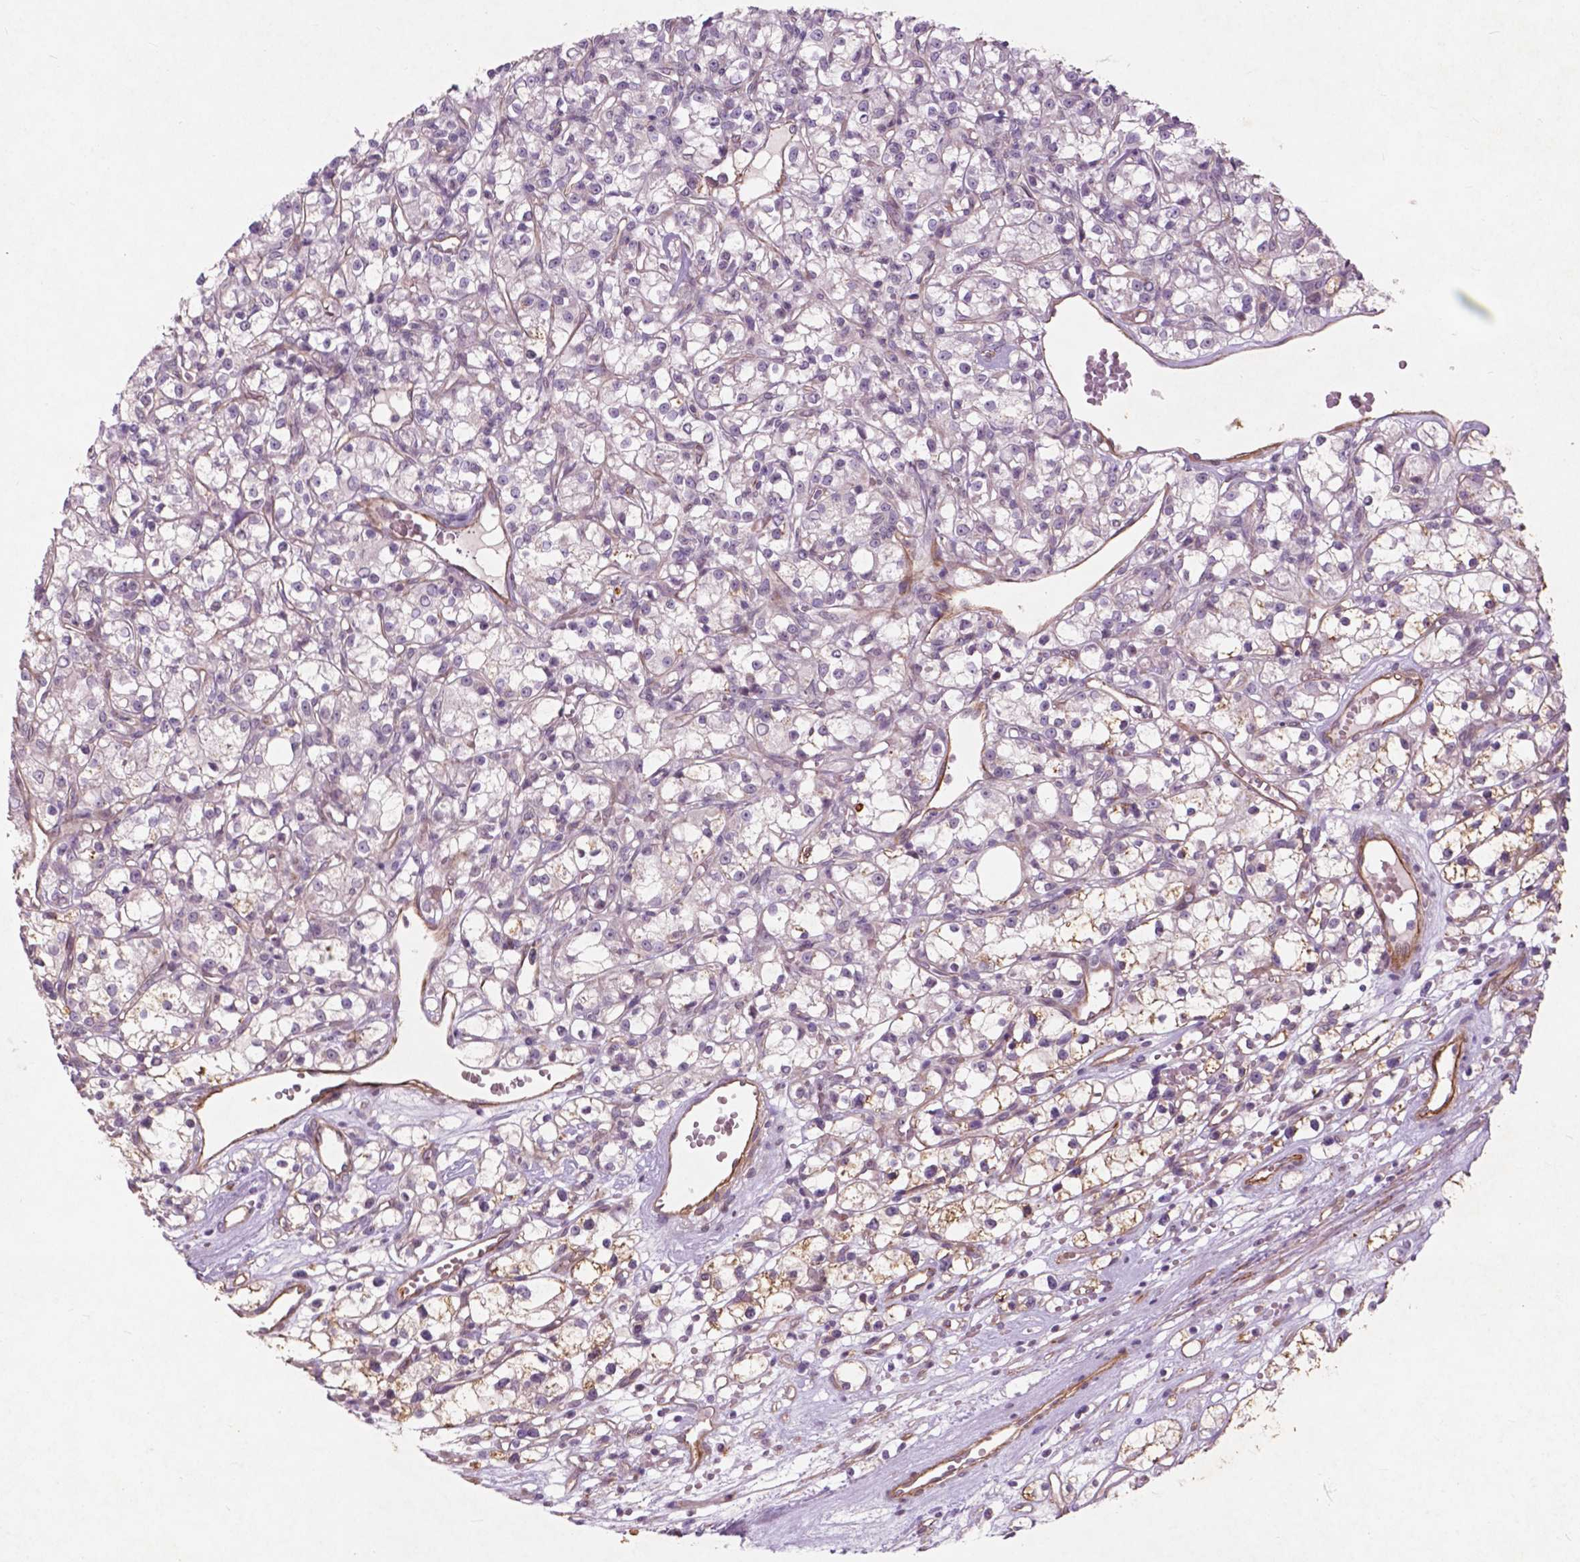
{"staining": {"intensity": "weak", "quantity": "<25%", "location": "cytoplasmic/membranous"}, "tissue": "renal cancer", "cell_type": "Tumor cells", "image_type": "cancer", "snomed": [{"axis": "morphology", "description": "Adenocarcinoma, NOS"}, {"axis": "topography", "description": "Kidney"}], "caption": "The micrograph reveals no staining of tumor cells in renal adenocarcinoma. The staining was performed using DAB to visualize the protein expression in brown, while the nuclei were stained in blue with hematoxylin (Magnification: 20x).", "gene": "RFPL4B", "patient": {"sex": "female", "age": 59}}